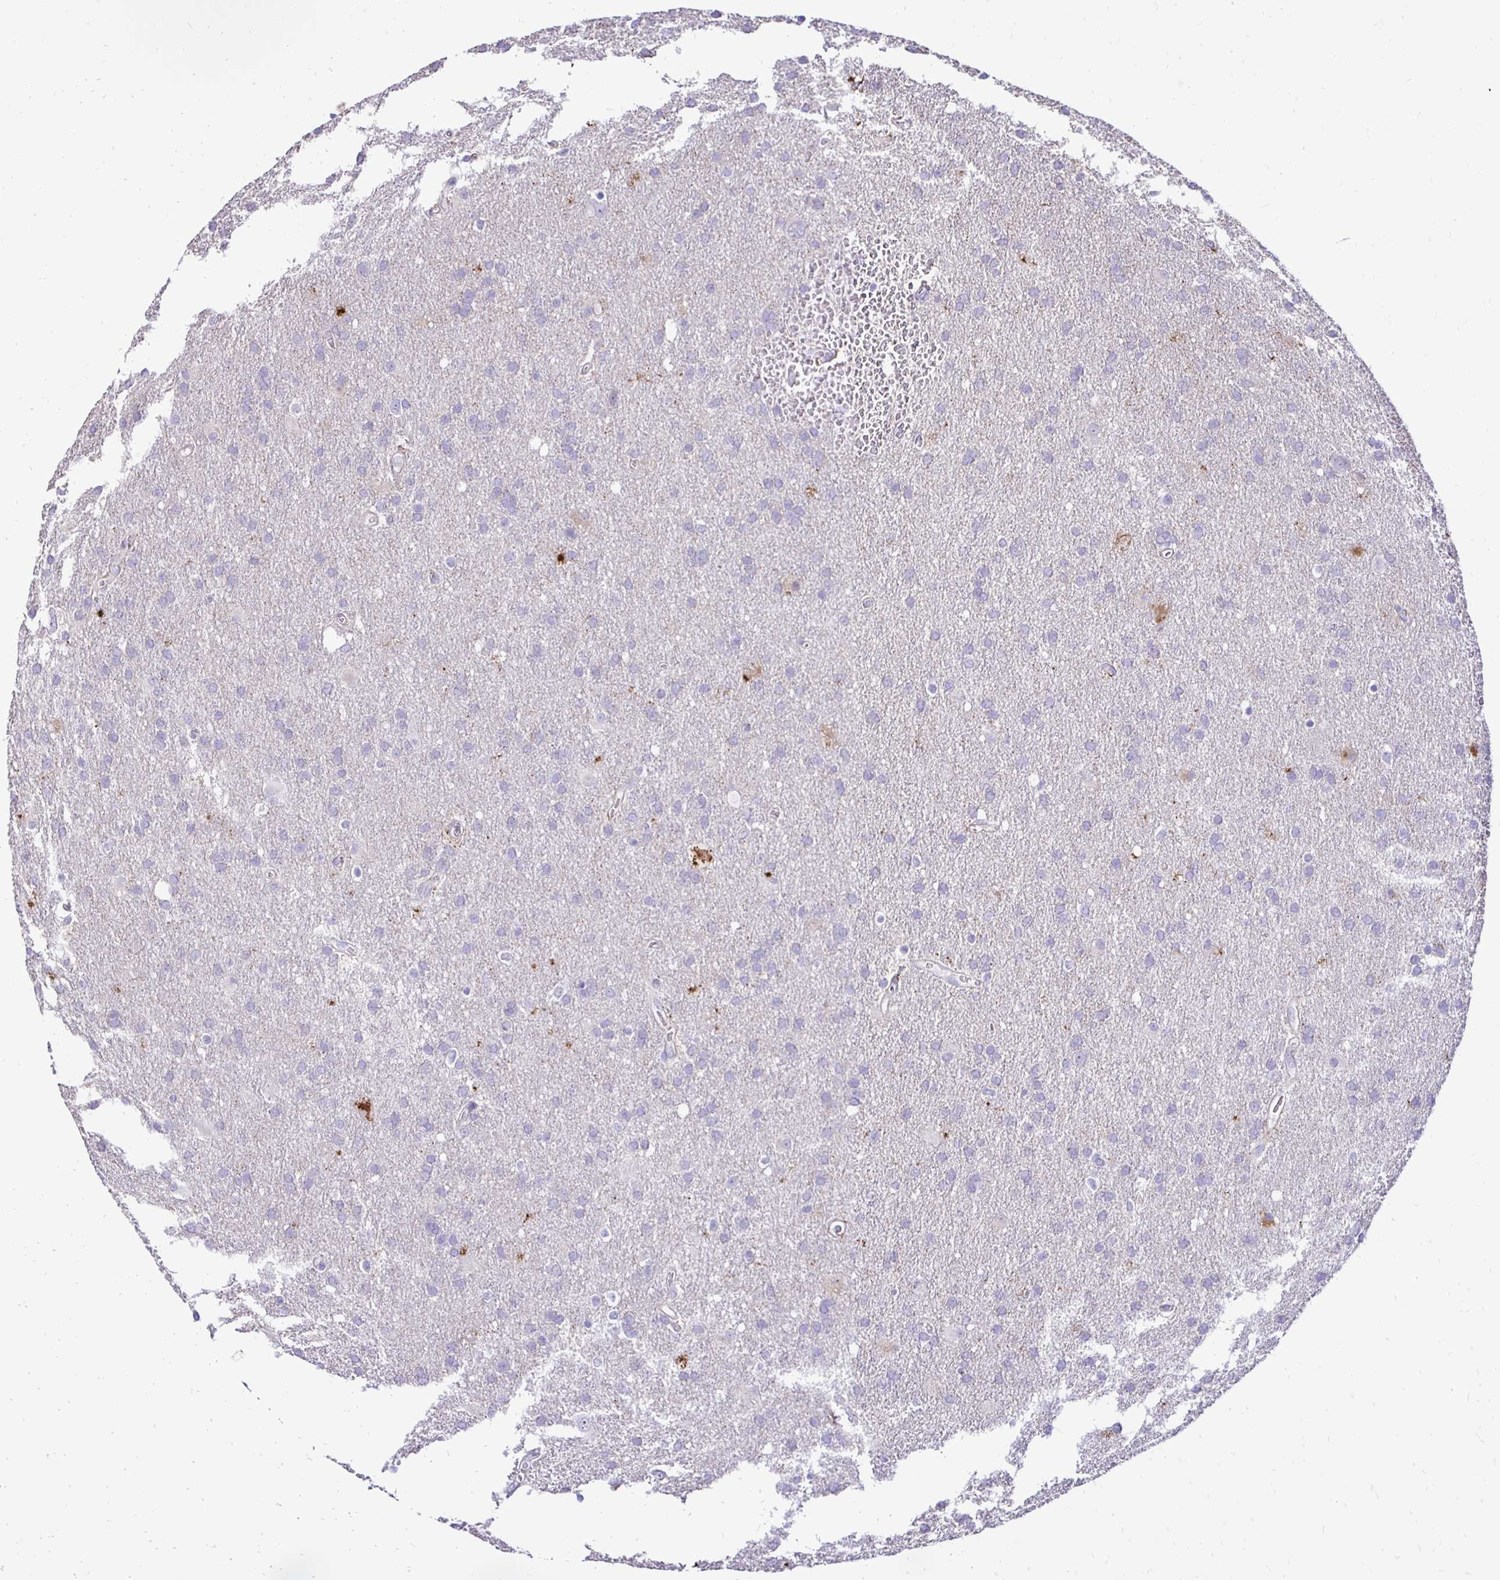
{"staining": {"intensity": "negative", "quantity": "none", "location": "none"}, "tissue": "glioma", "cell_type": "Tumor cells", "image_type": "cancer", "snomed": [{"axis": "morphology", "description": "Glioma, malignant, Low grade"}, {"axis": "topography", "description": "Brain"}], "caption": "The IHC photomicrograph has no significant staining in tumor cells of malignant low-grade glioma tissue.", "gene": "GAS2", "patient": {"sex": "male", "age": 66}}